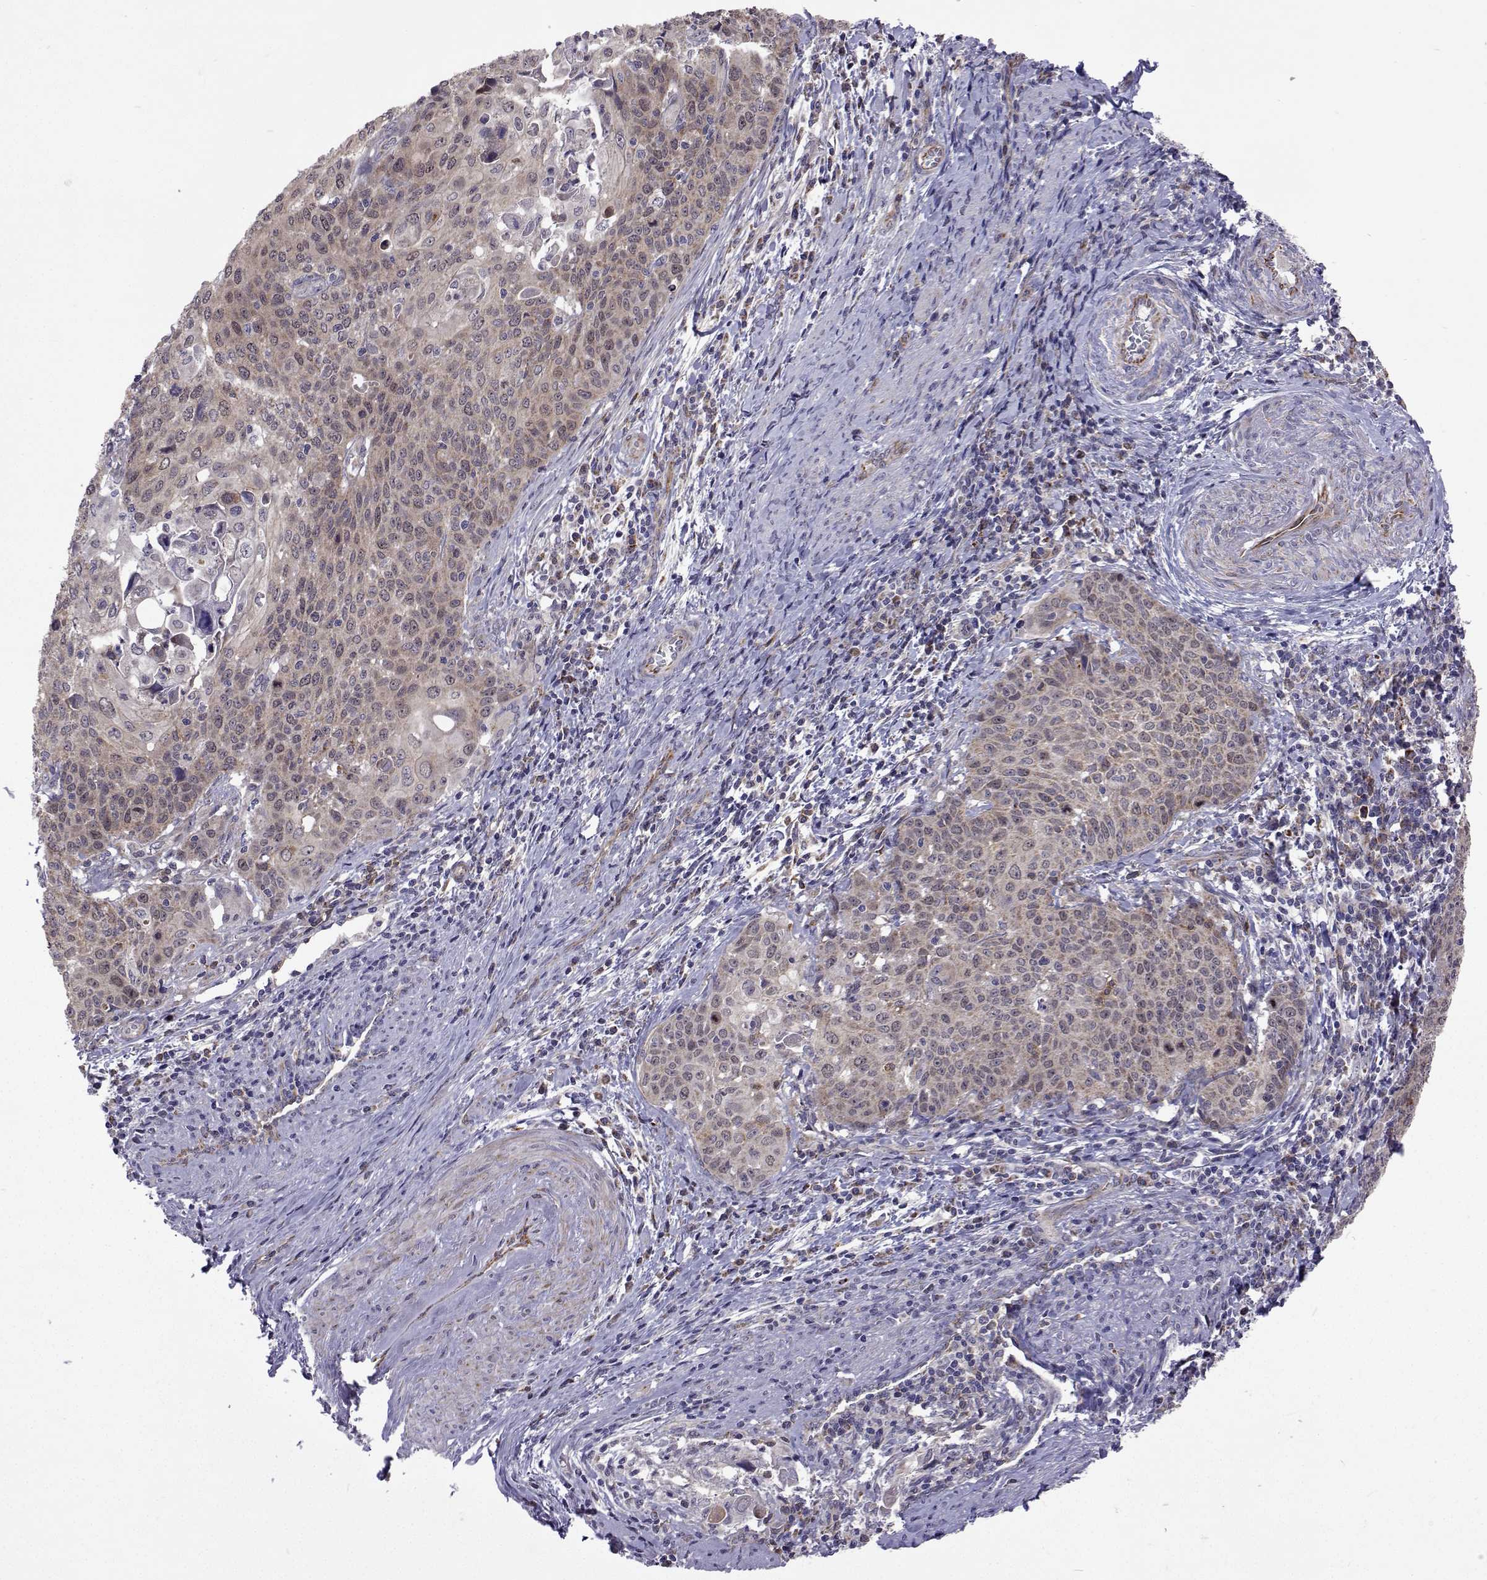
{"staining": {"intensity": "weak", "quantity": "<25%", "location": "cytoplasmic/membranous"}, "tissue": "cervical cancer", "cell_type": "Tumor cells", "image_type": "cancer", "snomed": [{"axis": "morphology", "description": "Squamous cell carcinoma, NOS"}, {"axis": "topography", "description": "Cervix"}], "caption": "High magnification brightfield microscopy of cervical cancer (squamous cell carcinoma) stained with DAB (brown) and counterstained with hematoxylin (blue): tumor cells show no significant expression.", "gene": "DHTKD1", "patient": {"sex": "female", "age": 65}}